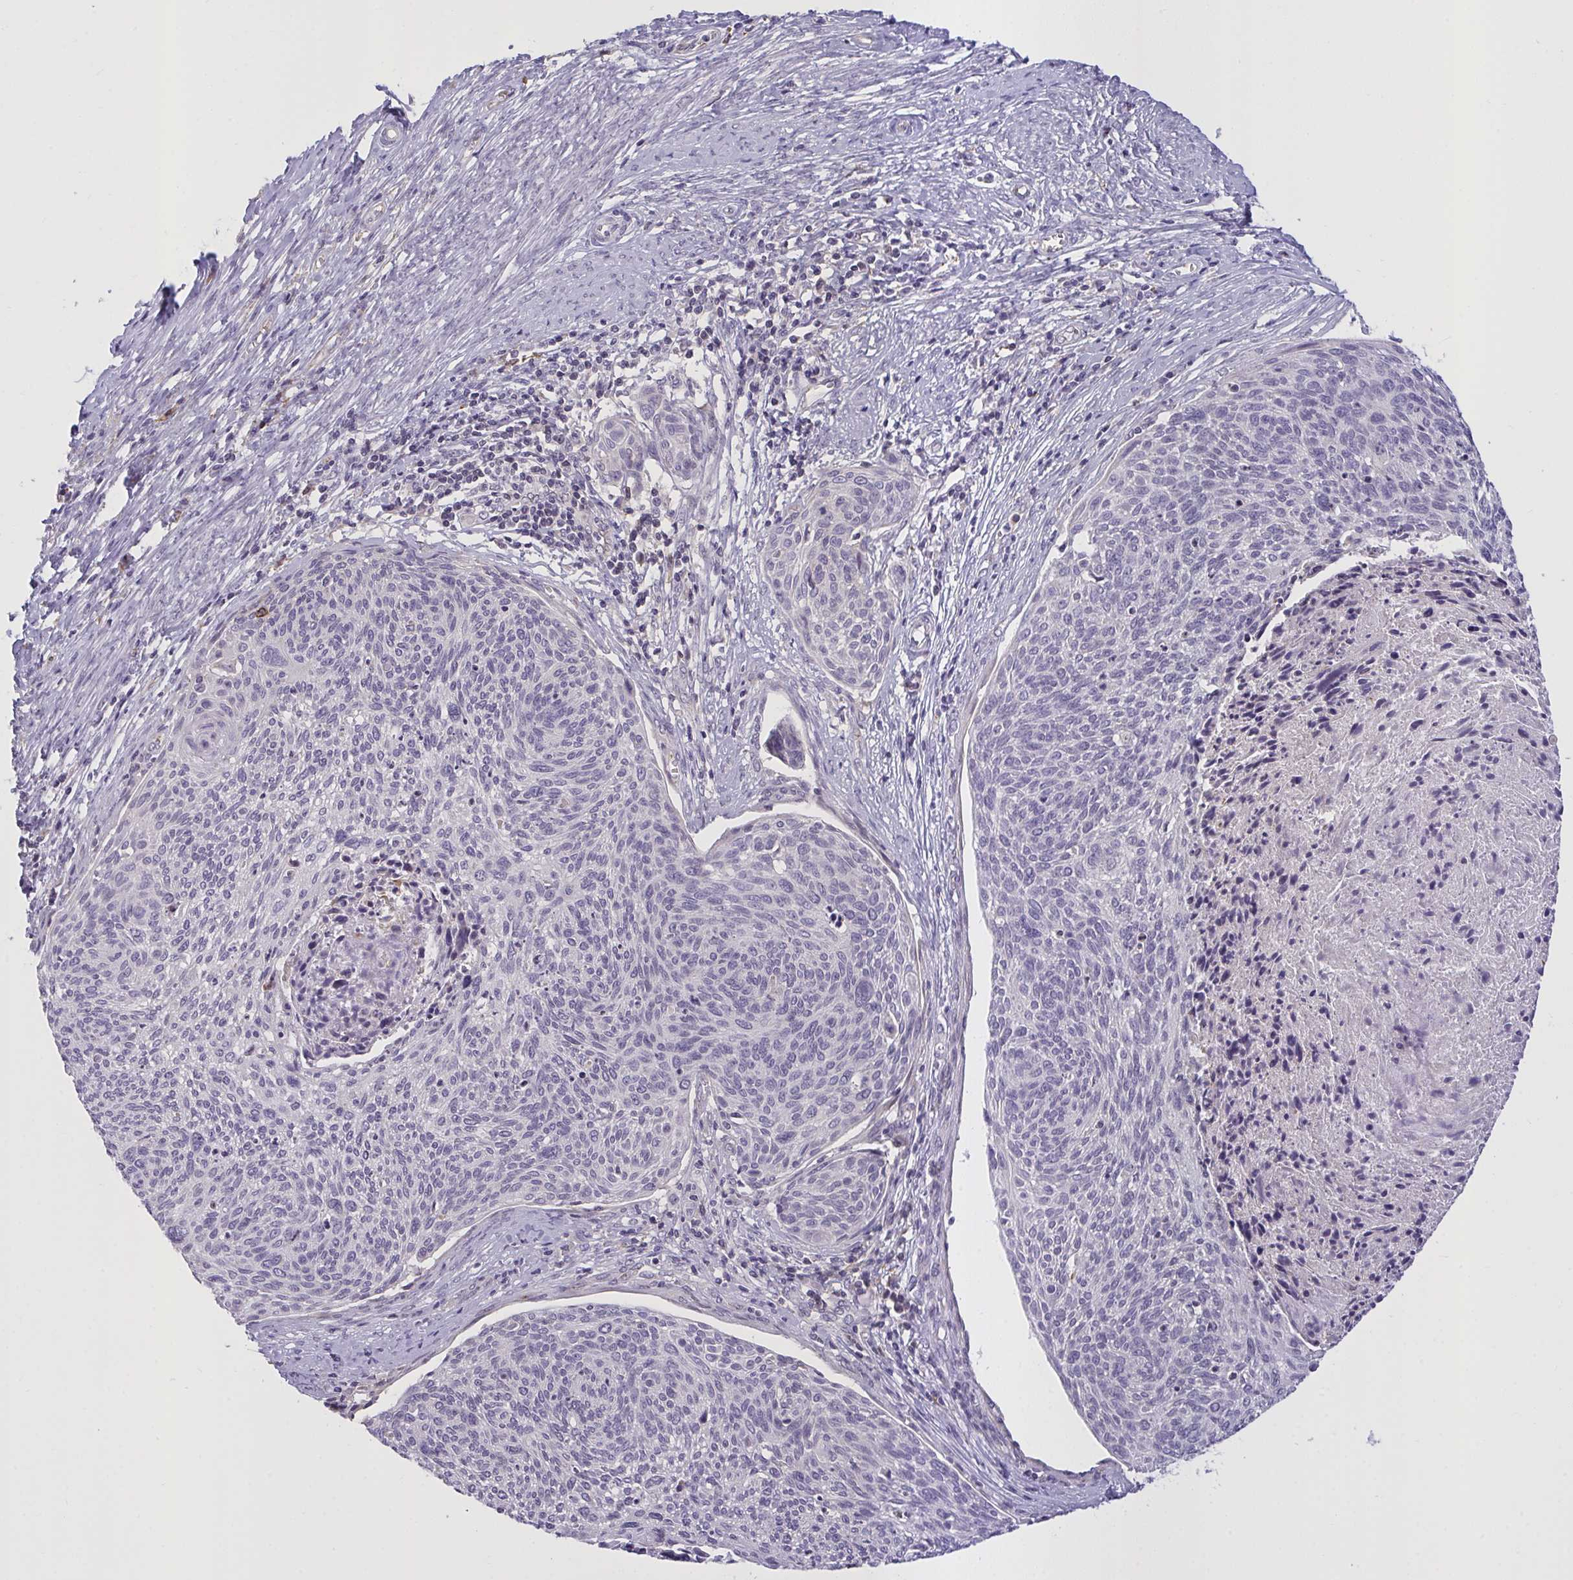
{"staining": {"intensity": "negative", "quantity": "none", "location": "none"}, "tissue": "cervical cancer", "cell_type": "Tumor cells", "image_type": "cancer", "snomed": [{"axis": "morphology", "description": "Squamous cell carcinoma, NOS"}, {"axis": "topography", "description": "Cervix"}], "caption": "The immunohistochemistry (IHC) micrograph has no significant expression in tumor cells of cervical squamous cell carcinoma tissue. The staining was performed using DAB to visualize the protein expression in brown, while the nuclei were stained in blue with hematoxylin (Magnification: 20x).", "gene": "SEMA6B", "patient": {"sex": "female", "age": 49}}